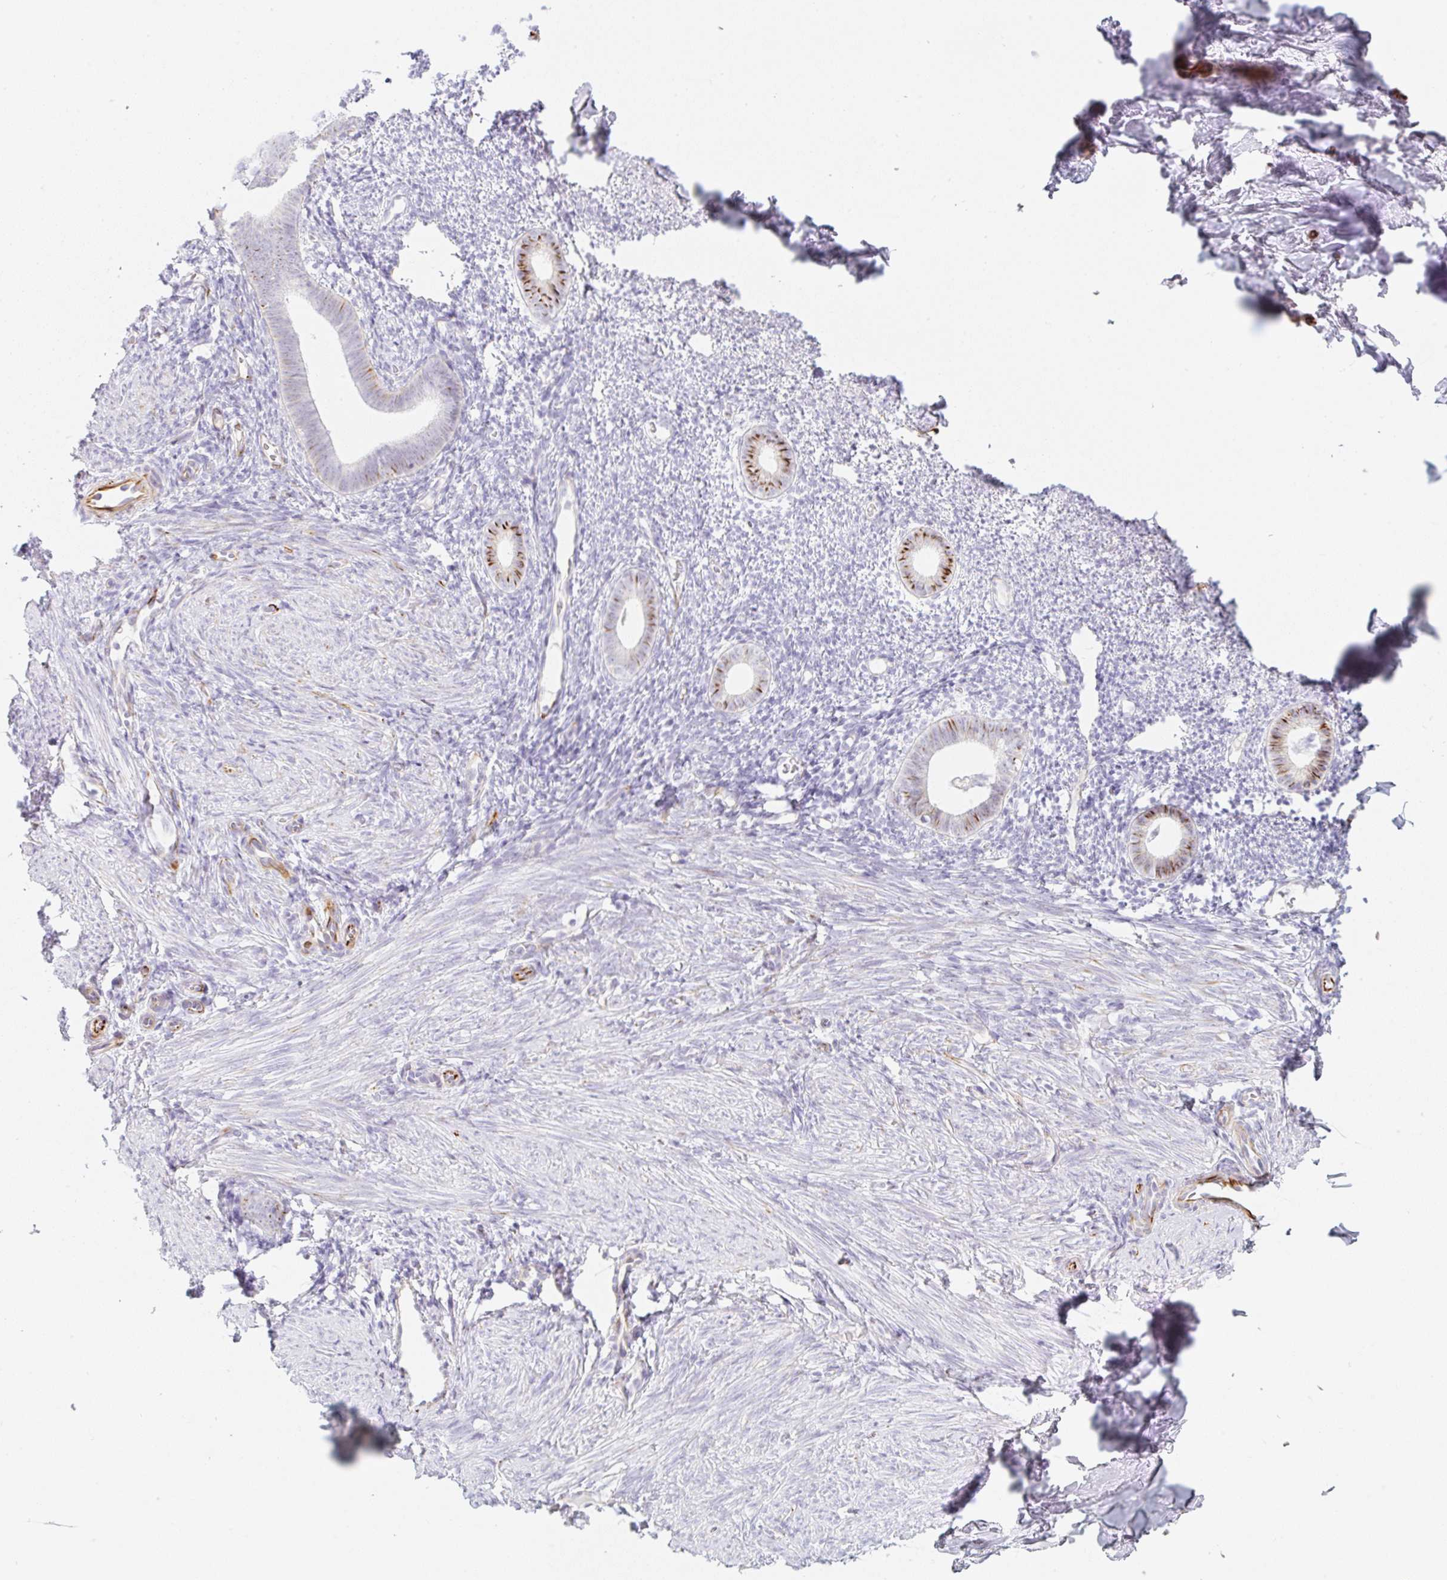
{"staining": {"intensity": "negative", "quantity": "none", "location": "none"}, "tissue": "endometrium", "cell_type": "Cells in endometrial stroma", "image_type": "normal", "snomed": [{"axis": "morphology", "description": "Normal tissue, NOS"}, {"axis": "topography", "description": "Endometrium"}], "caption": "DAB immunohistochemical staining of unremarkable human endometrium exhibits no significant expression in cells in endometrial stroma. (DAB (3,3'-diaminobenzidine) IHC with hematoxylin counter stain).", "gene": "ZNF689", "patient": {"sex": "female", "age": 39}}